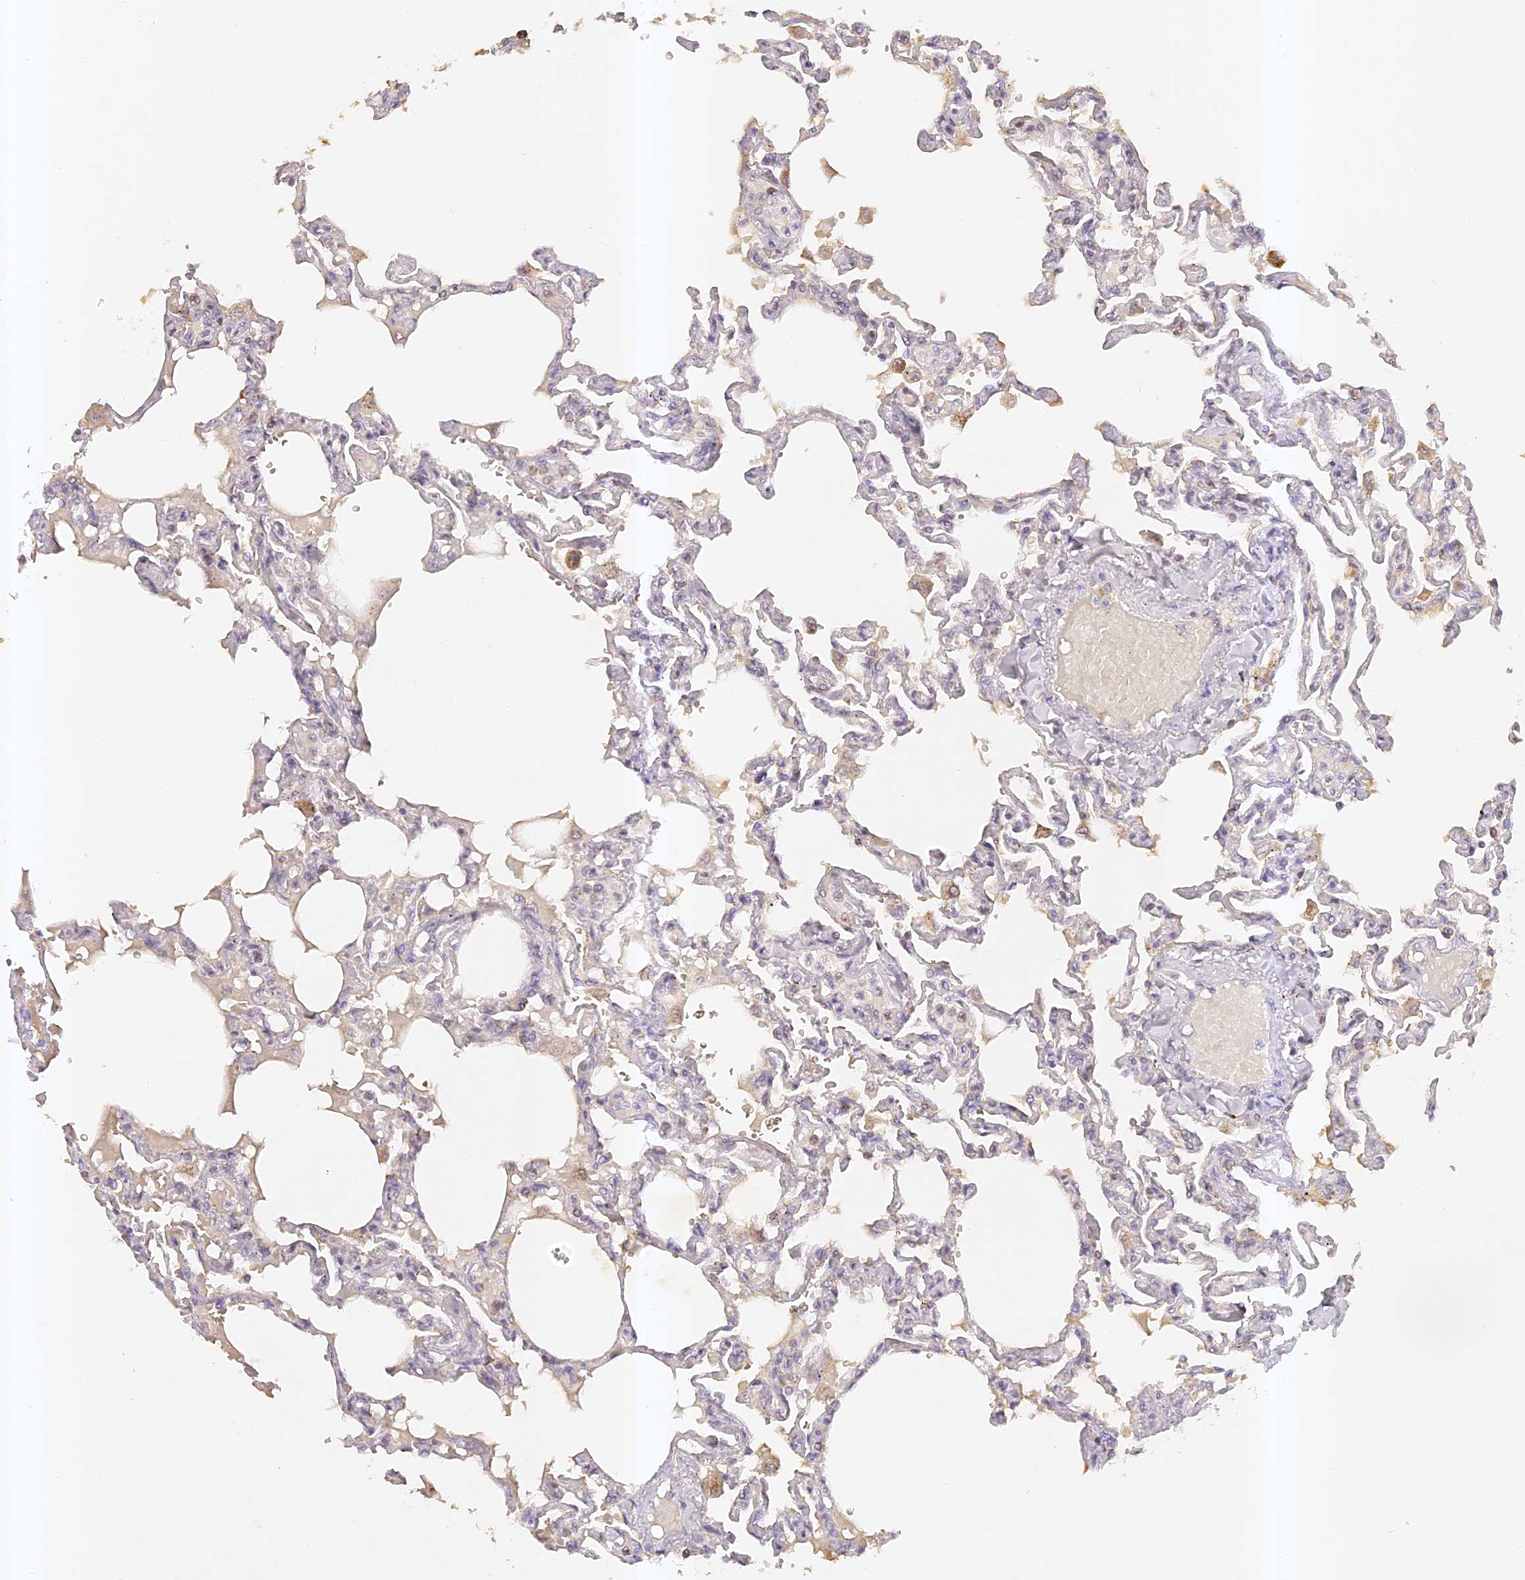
{"staining": {"intensity": "negative", "quantity": "none", "location": "none"}, "tissue": "lung", "cell_type": "Alveolar cells", "image_type": "normal", "snomed": [{"axis": "morphology", "description": "Normal tissue, NOS"}, {"axis": "topography", "description": "Lung"}], "caption": "Human lung stained for a protein using immunohistochemistry (IHC) displays no expression in alveolar cells.", "gene": "ELL3", "patient": {"sex": "male", "age": 21}}